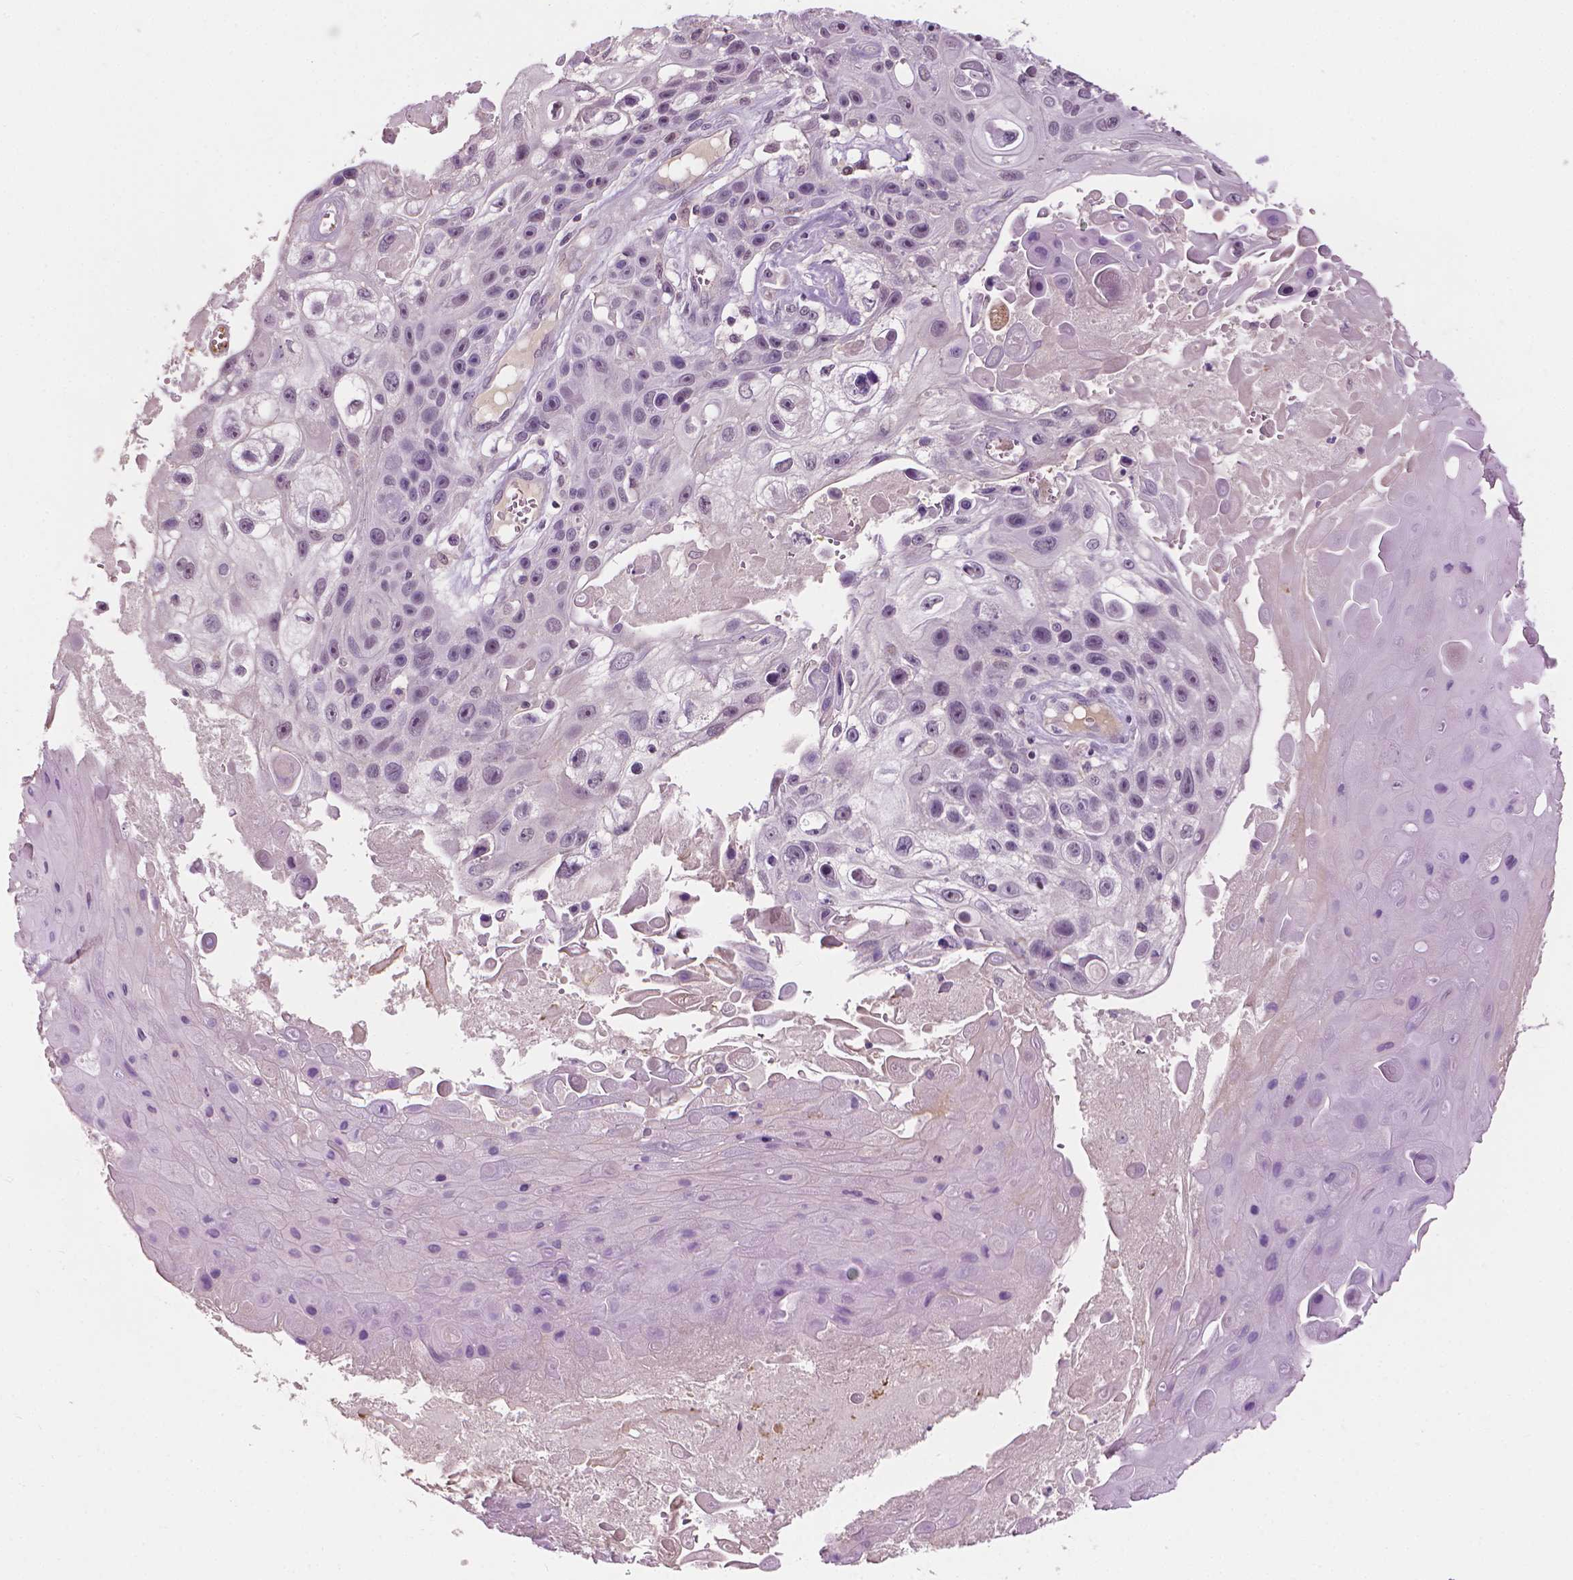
{"staining": {"intensity": "weak", "quantity": "<25%", "location": "nuclear"}, "tissue": "skin cancer", "cell_type": "Tumor cells", "image_type": "cancer", "snomed": [{"axis": "morphology", "description": "Squamous cell carcinoma, NOS"}, {"axis": "topography", "description": "Skin"}], "caption": "High magnification brightfield microscopy of skin squamous cell carcinoma stained with DAB (3,3'-diaminobenzidine) (brown) and counterstained with hematoxylin (blue): tumor cells show no significant positivity.", "gene": "SAXO2", "patient": {"sex": "male", "age": 82}}